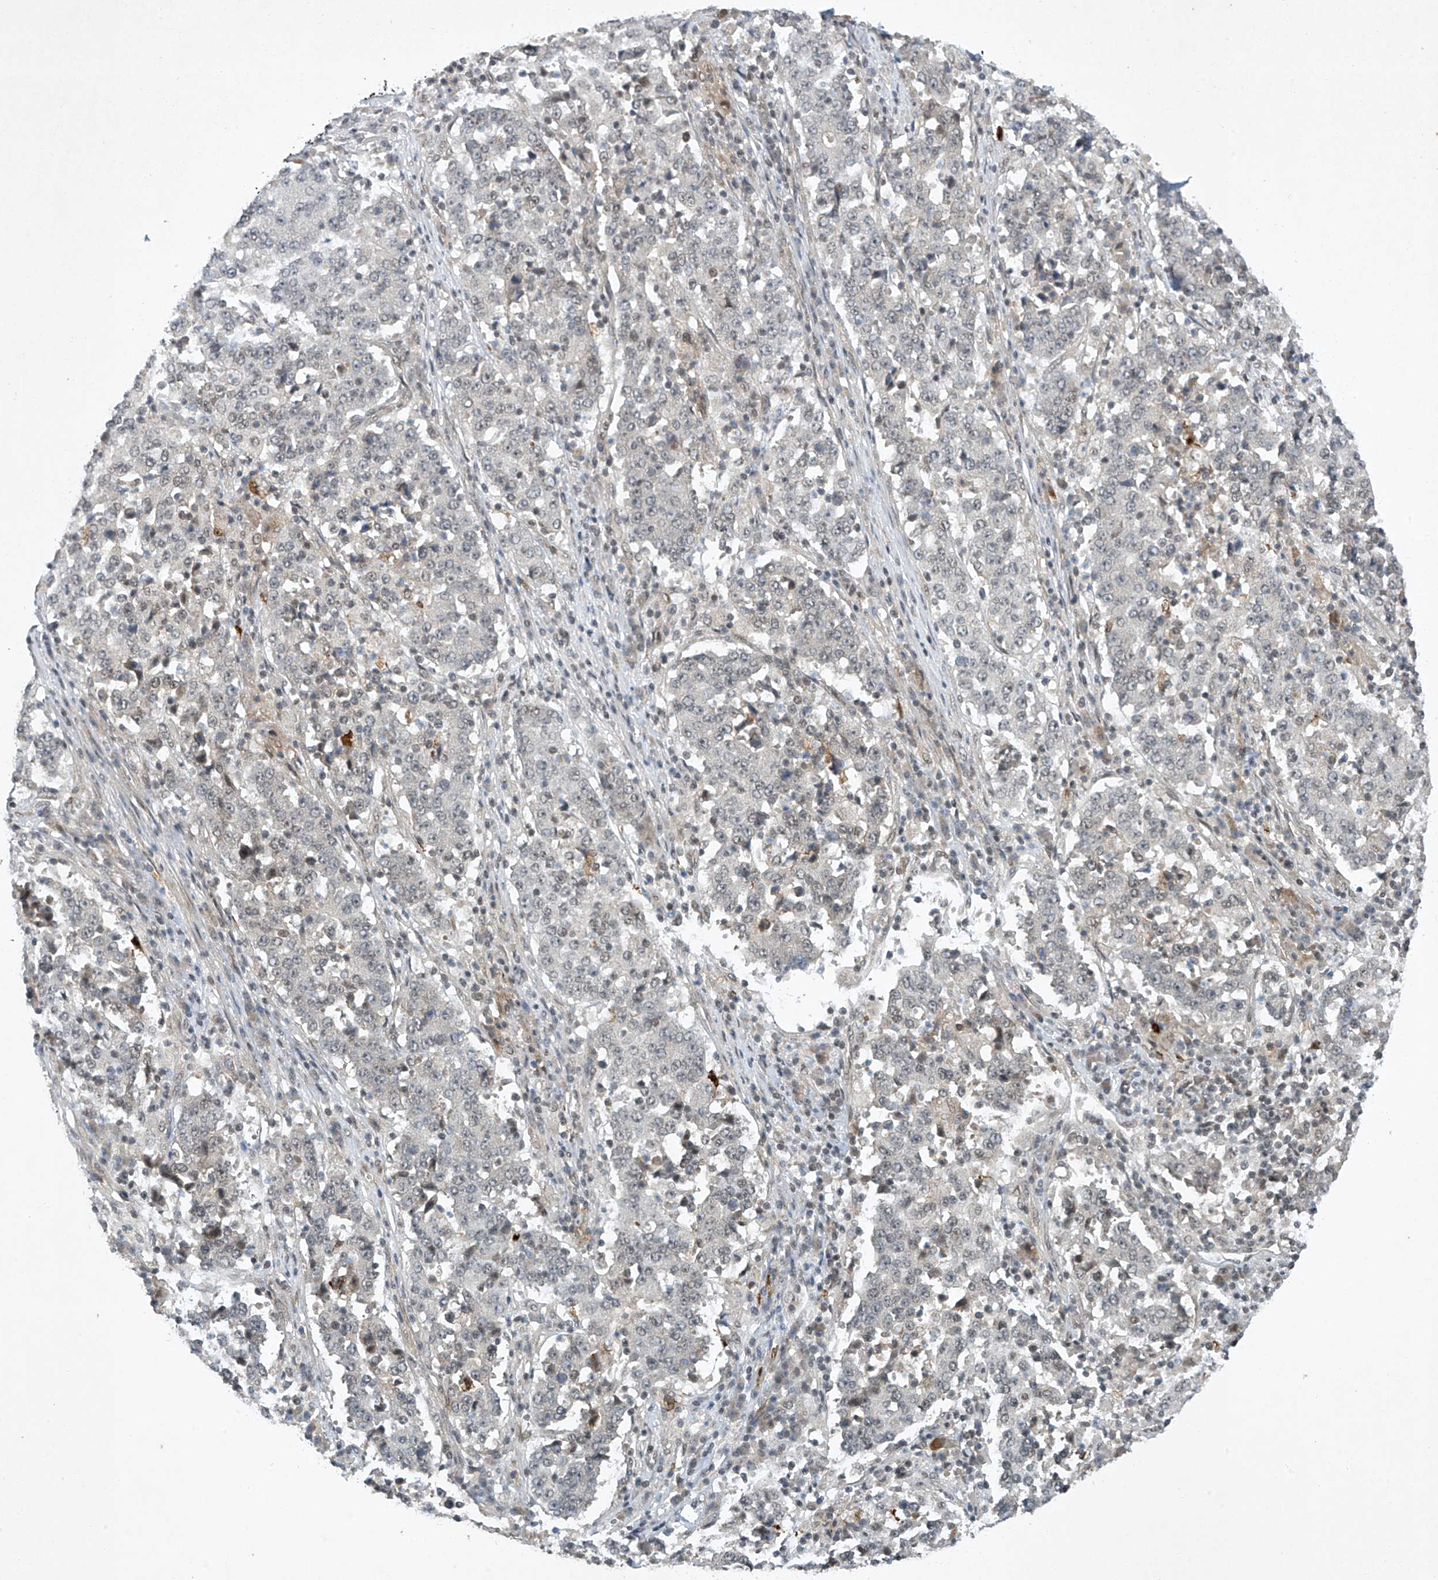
{"staining": {"intensity": "negative", "quantity": "none", "location": "none"}, "tissue": "stomach cancer", "cell_type": "Tumor cells", "image_type": "cancer", "snomed": [{"axis": "morphology", "description": "Adenocarcinoma, NOS"}, {"axis": "topography", "description": "Stomach"}], "caption": "Immunohistochemistry of stomach cancer (adenocarcinoma) reveals no expression in tumor cells.", "gene": "TAF8", "patient": {"sex": "male", "age": 59}}